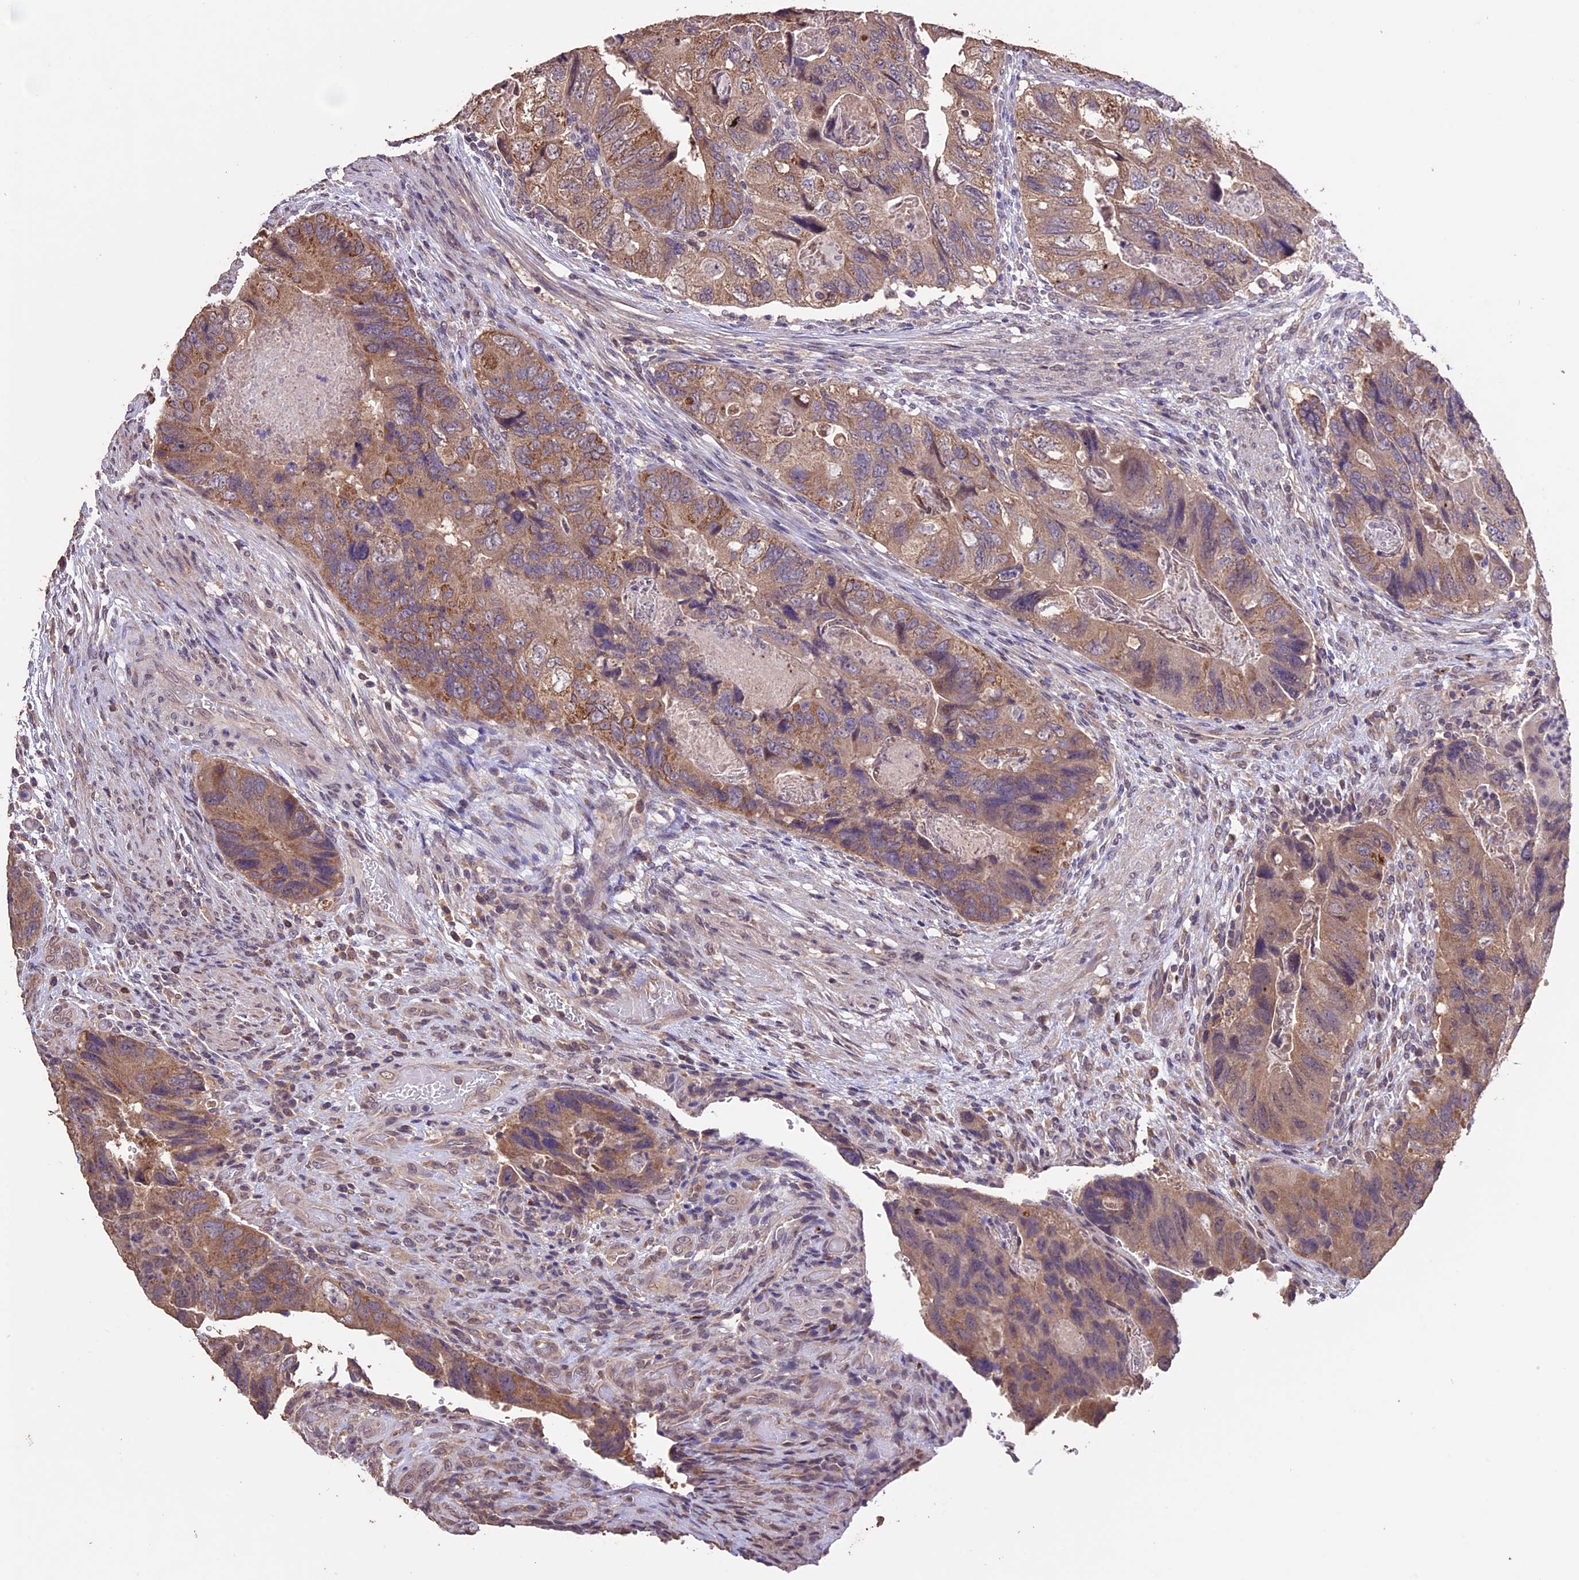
{"staining": {"intensity": "moderate", "quantity": ">75%", "location": "cytoplasmic/membranous"}, "tissue": "colorectal cancer", "cell_type": "Tumor cells", "image_type": "cancer", "snomed": [{"axis": "morphology", "description": "Adenocarcinoma, NOS"}, {"axis": "topography", "description": "Rectum"}], "caption": "Protein analysis of colorectal adenocarcinoma tissue displays moderate cytoplasmic/membranous expression in approximately >75% of tumor cells.", "gene": "DIS3L", "patient": {"sex": "male", "age": 63}}